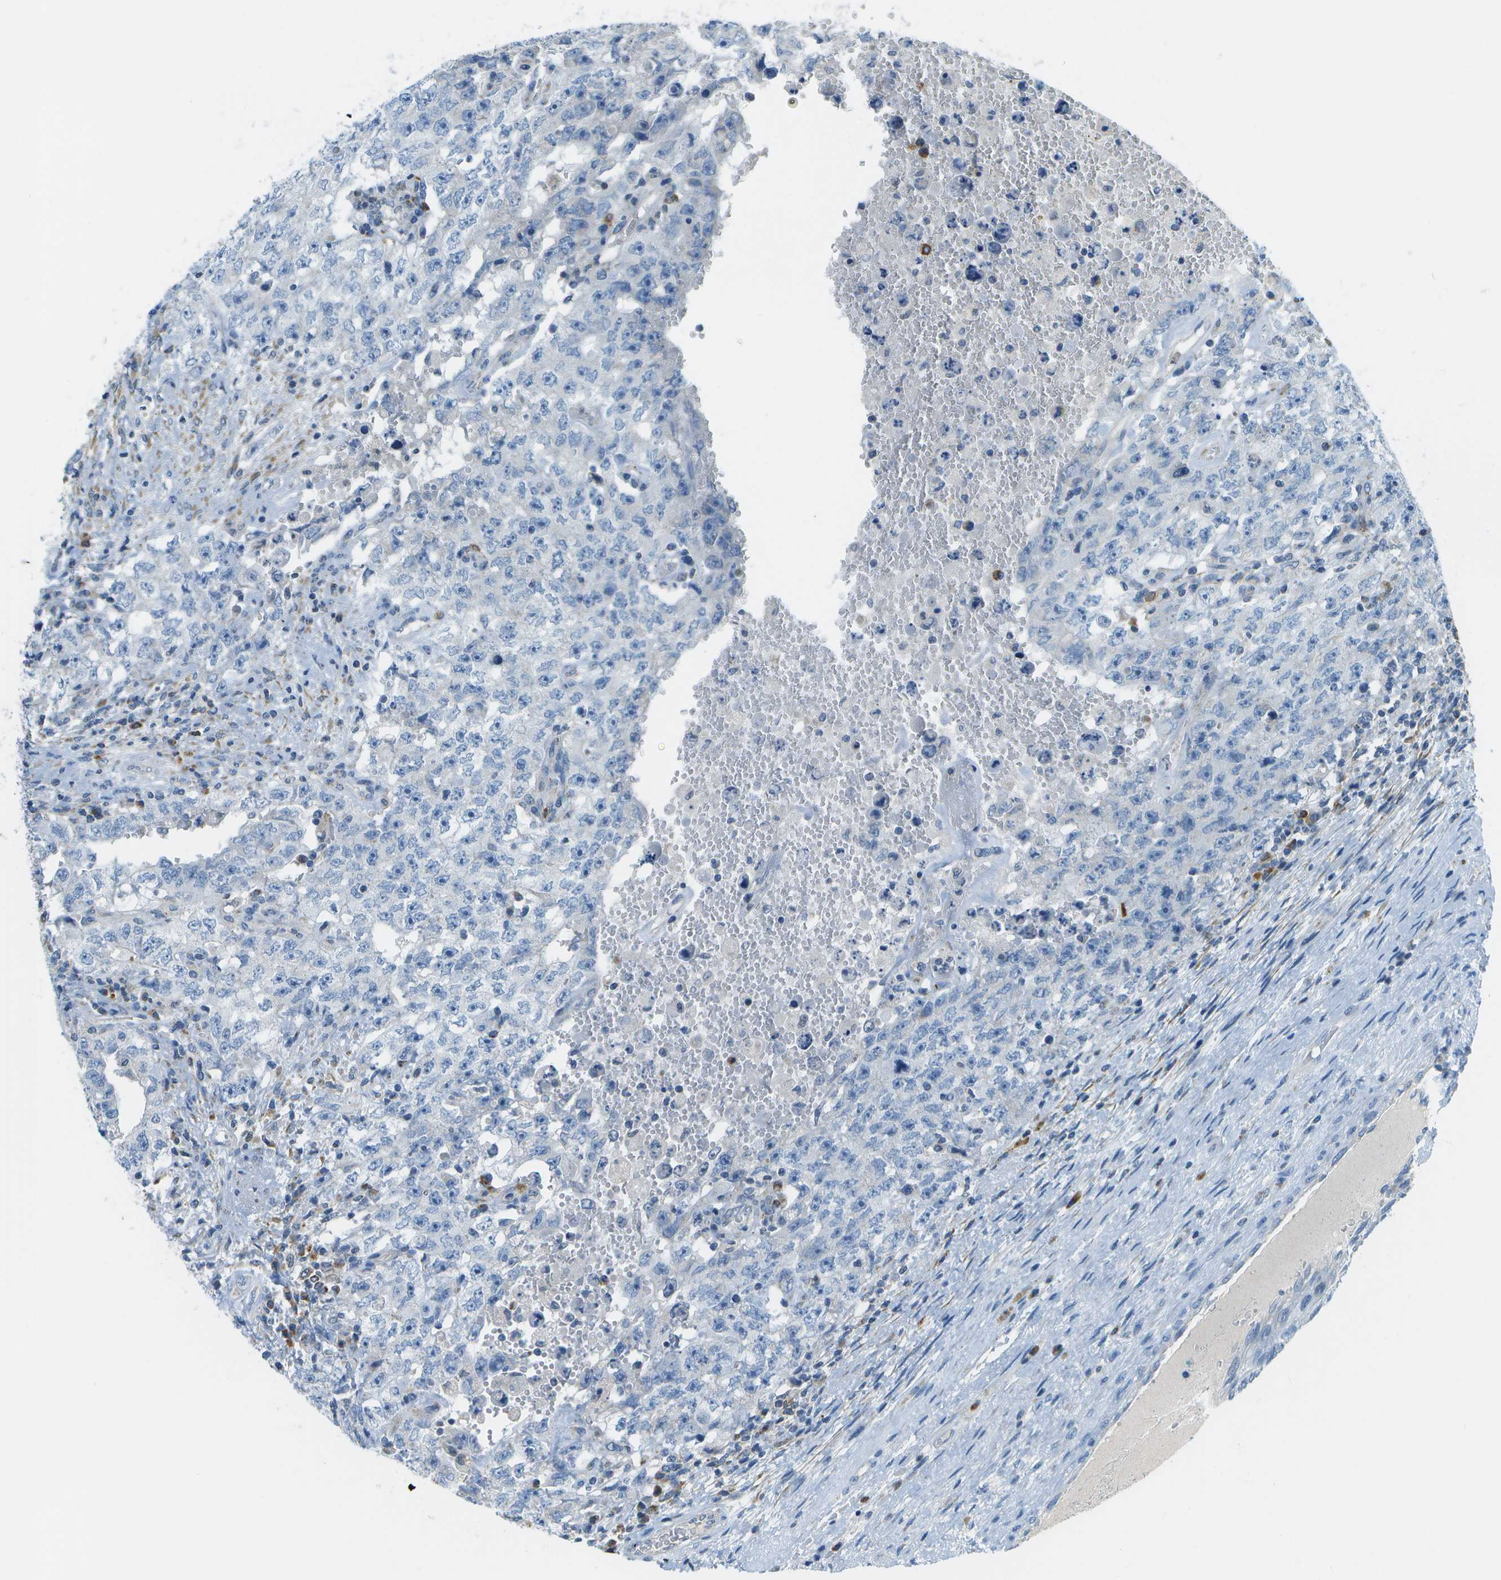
{"staining": {"intensity": "negative", "quantity": "none", "location": "none"}, "tissue": "testis cancer", "cell_type": "Tumor cells", "image_type": "cancer", "snomed": [{"axis": "morphology", "description": "Carcinoma, Embryonal, NOS"}, {"axis": "topography", "description": "Testis"}], "caption": "A micrograph of human testis embryonal carcinoma is negative for staining in tumor cells.", "gene": "PTGIS", "patient": {"sex": "male", "age": 26}}